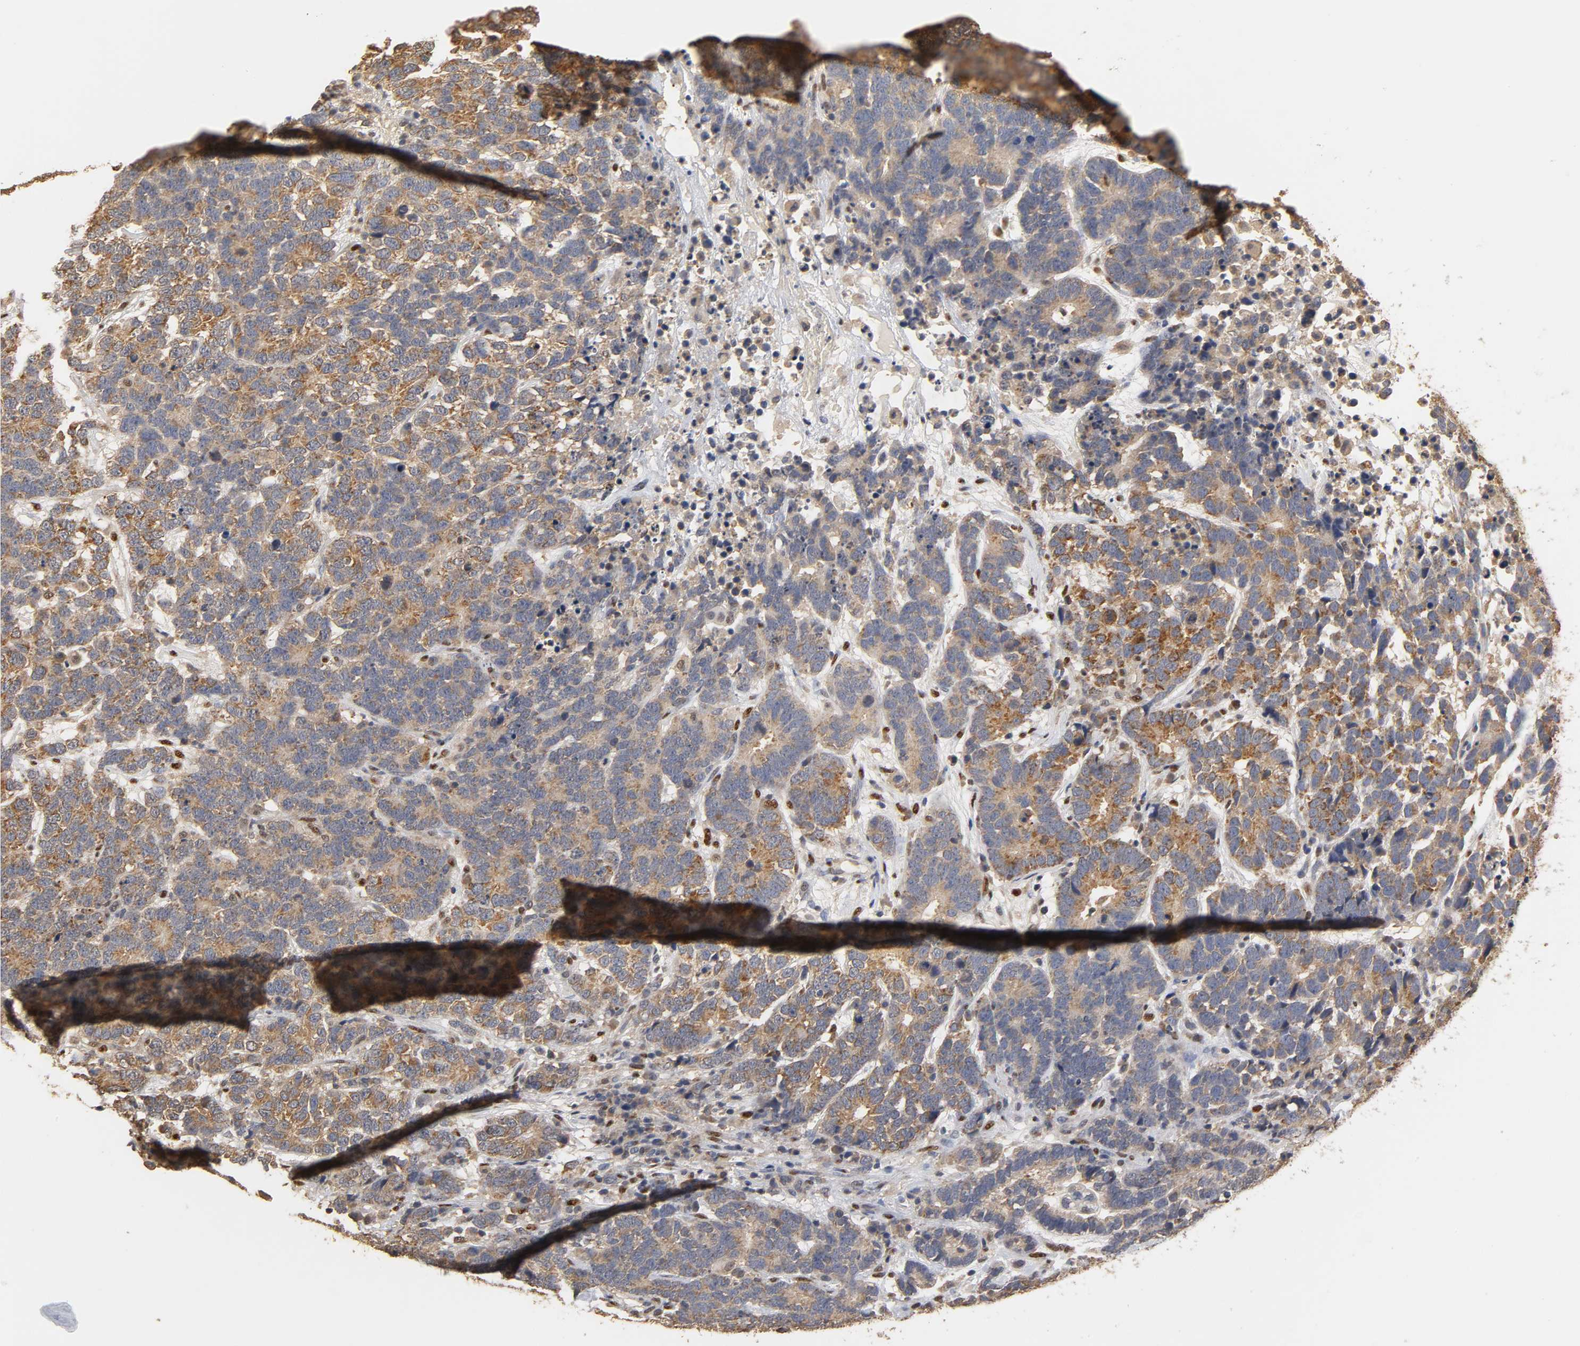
{"staining": {"intensity": "moderate", "quantity": "25%-75%", "location": "cytoplasmic/membranous"}, "tissue": "testis cancer", "cell_type": "Tumor cells", "image_type": "cancer", "snomed": [{"axis": "morphology", "description": "Carcinoma, Embryonal, NOS"}, {"axis": "topography", "description": "Testis"}], "caption": "Immunohistochemical staining of testis embryonal carcinoma exhibits medium levels of moderate cytoplasmic/membranous protein staining in about 25%-75% of tumor cells.", "gene": "PKN1", "patient": {"sex": "male", "age": 26}}